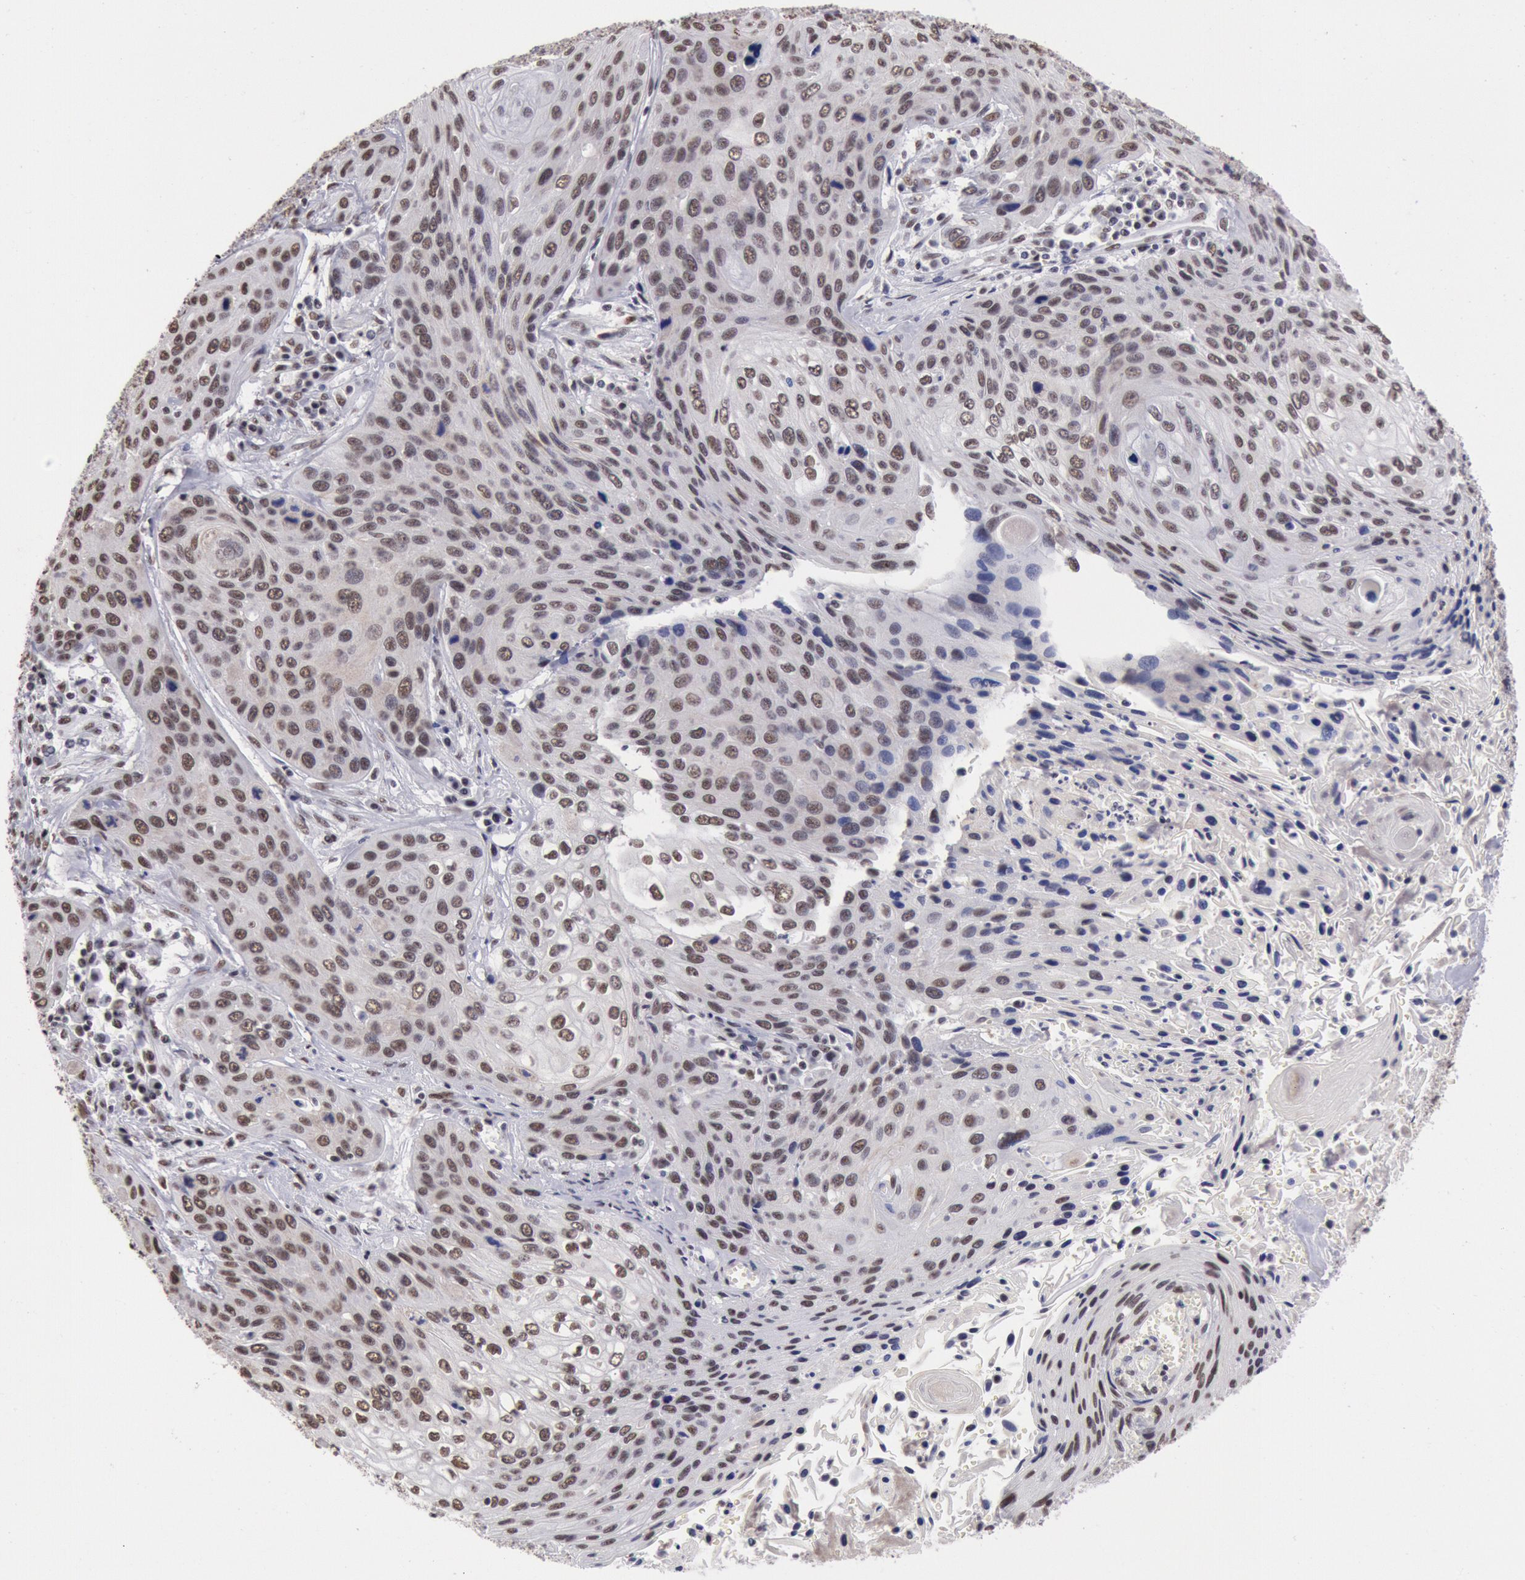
{"staining": {"intensity": "moderate", "quantity": ">75%", "location": "nuclear"}, "tissue": "cervical cancer", "cell_type": "Tumor cells", "image_type": "cancer", "snomed": [{"axis": "morphology", "description": "Squamous cell carcinoma, NOS"}, {"axis": "topography", "description": "Cervix"}], "caption": "A photomicrograph of human cervical cancer (squamous cell carcinoma) stained for a protein shows moderate nuclear brown staining in tumor cells. The staining was performed using DAB (3,3'-diaminobenzidine) to visualize the protein expression in brown, while the nuclei were stained in blue with hematoxylin (Magnification: 20x).", "gene": "SNRPD3", "patient": {"sex": "female", "age": 32}}